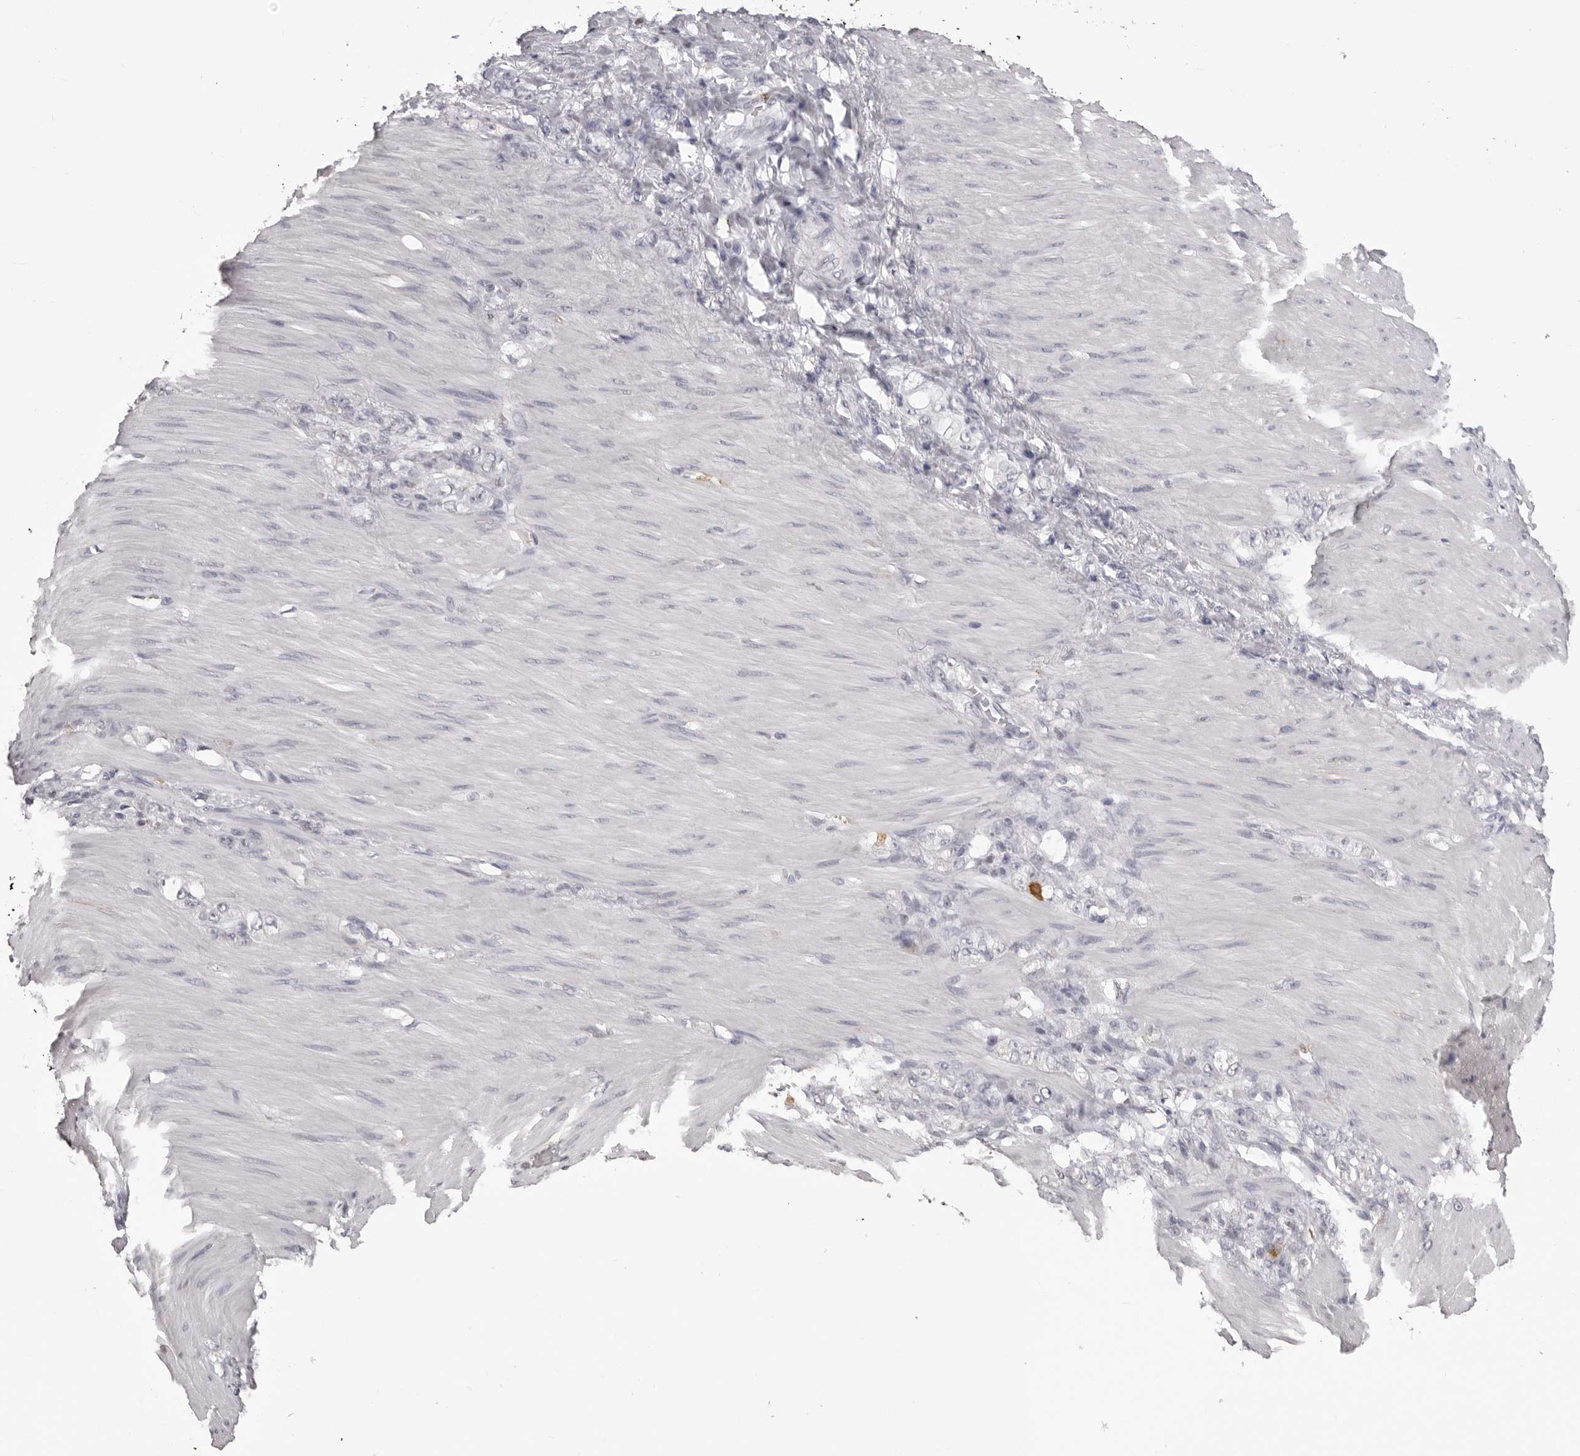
{"staining": {"intensity": "negative", "quantity": "none", "location": "none"}, "tissue": "stomach cancer", "cell_type": "Tumor cells", "image_type": "cancer", "snomed": [{"axis": "morphology", "description": "Normal tissue, NOS"}, {"axis": "morphology", "description": "Adenocarcinoma, NOS"}, {"axis": "topography", "description": "Stomach"}], "caption": "This is an immunohistochemistry photomicrograph of stomach cancer. There is no staining in tumor cells.", "gene": "IL31", "patient": {"sex": "male", "age": 82}}